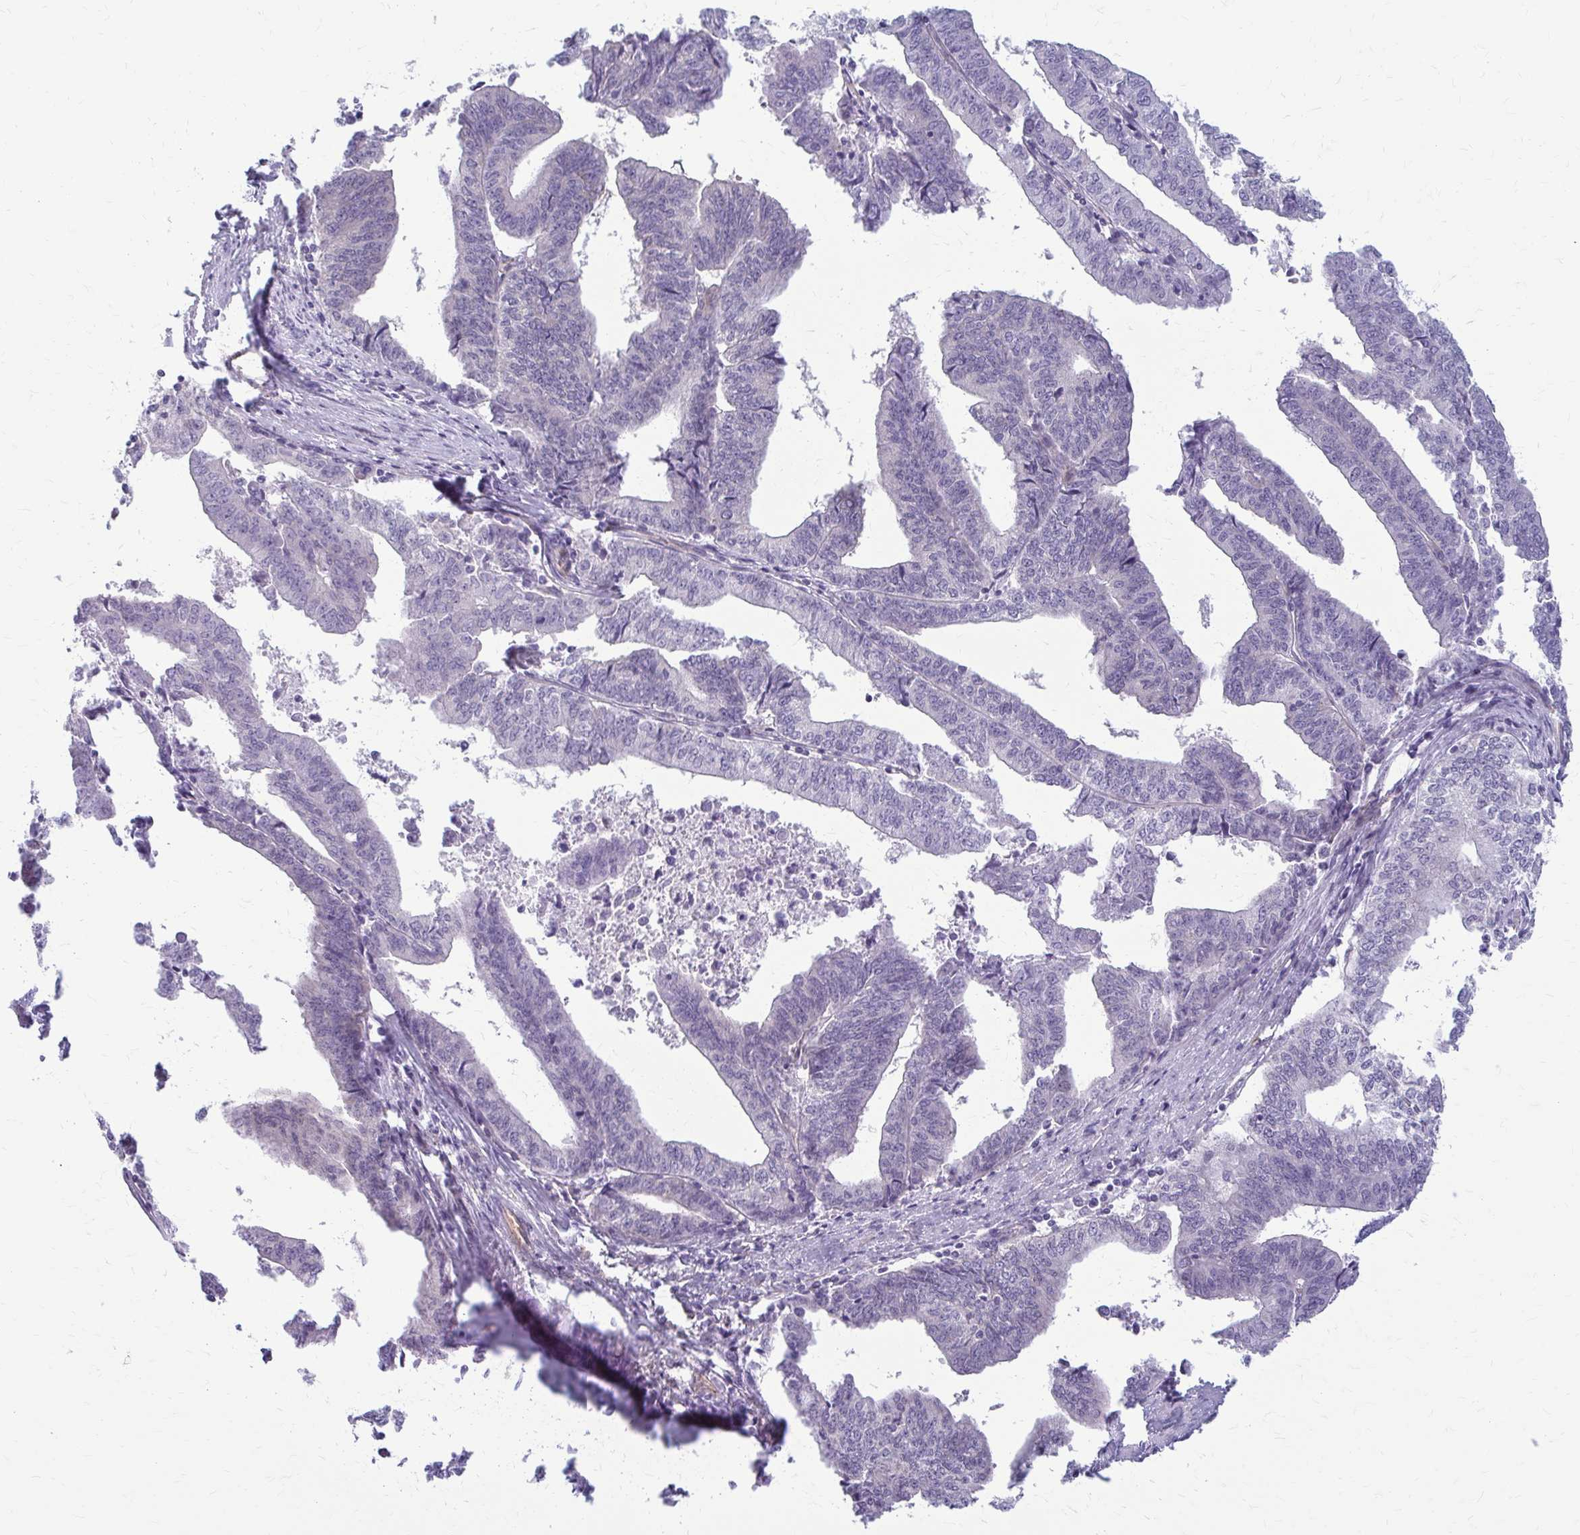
{"staining": {"intensity": "negative", "quantity": "none", "location": "none"}, "tissue": "endometrial cancer", "cell_type": "Tumor cells", "image_type": "cancer", "snomed": [{"axis": "morphology", "description": "Adenocarcinoma, NOS"}, {"axis": "topography", "description": "Endometrium"}], "caption": "Immunohistochemistry (IHC) histopathology image of human endometrial cancer stained for a protein (brown), which shows no expression in tumor cells.", "gene": "DEPP1", "patient": {"sex": "female", "age": 65}}